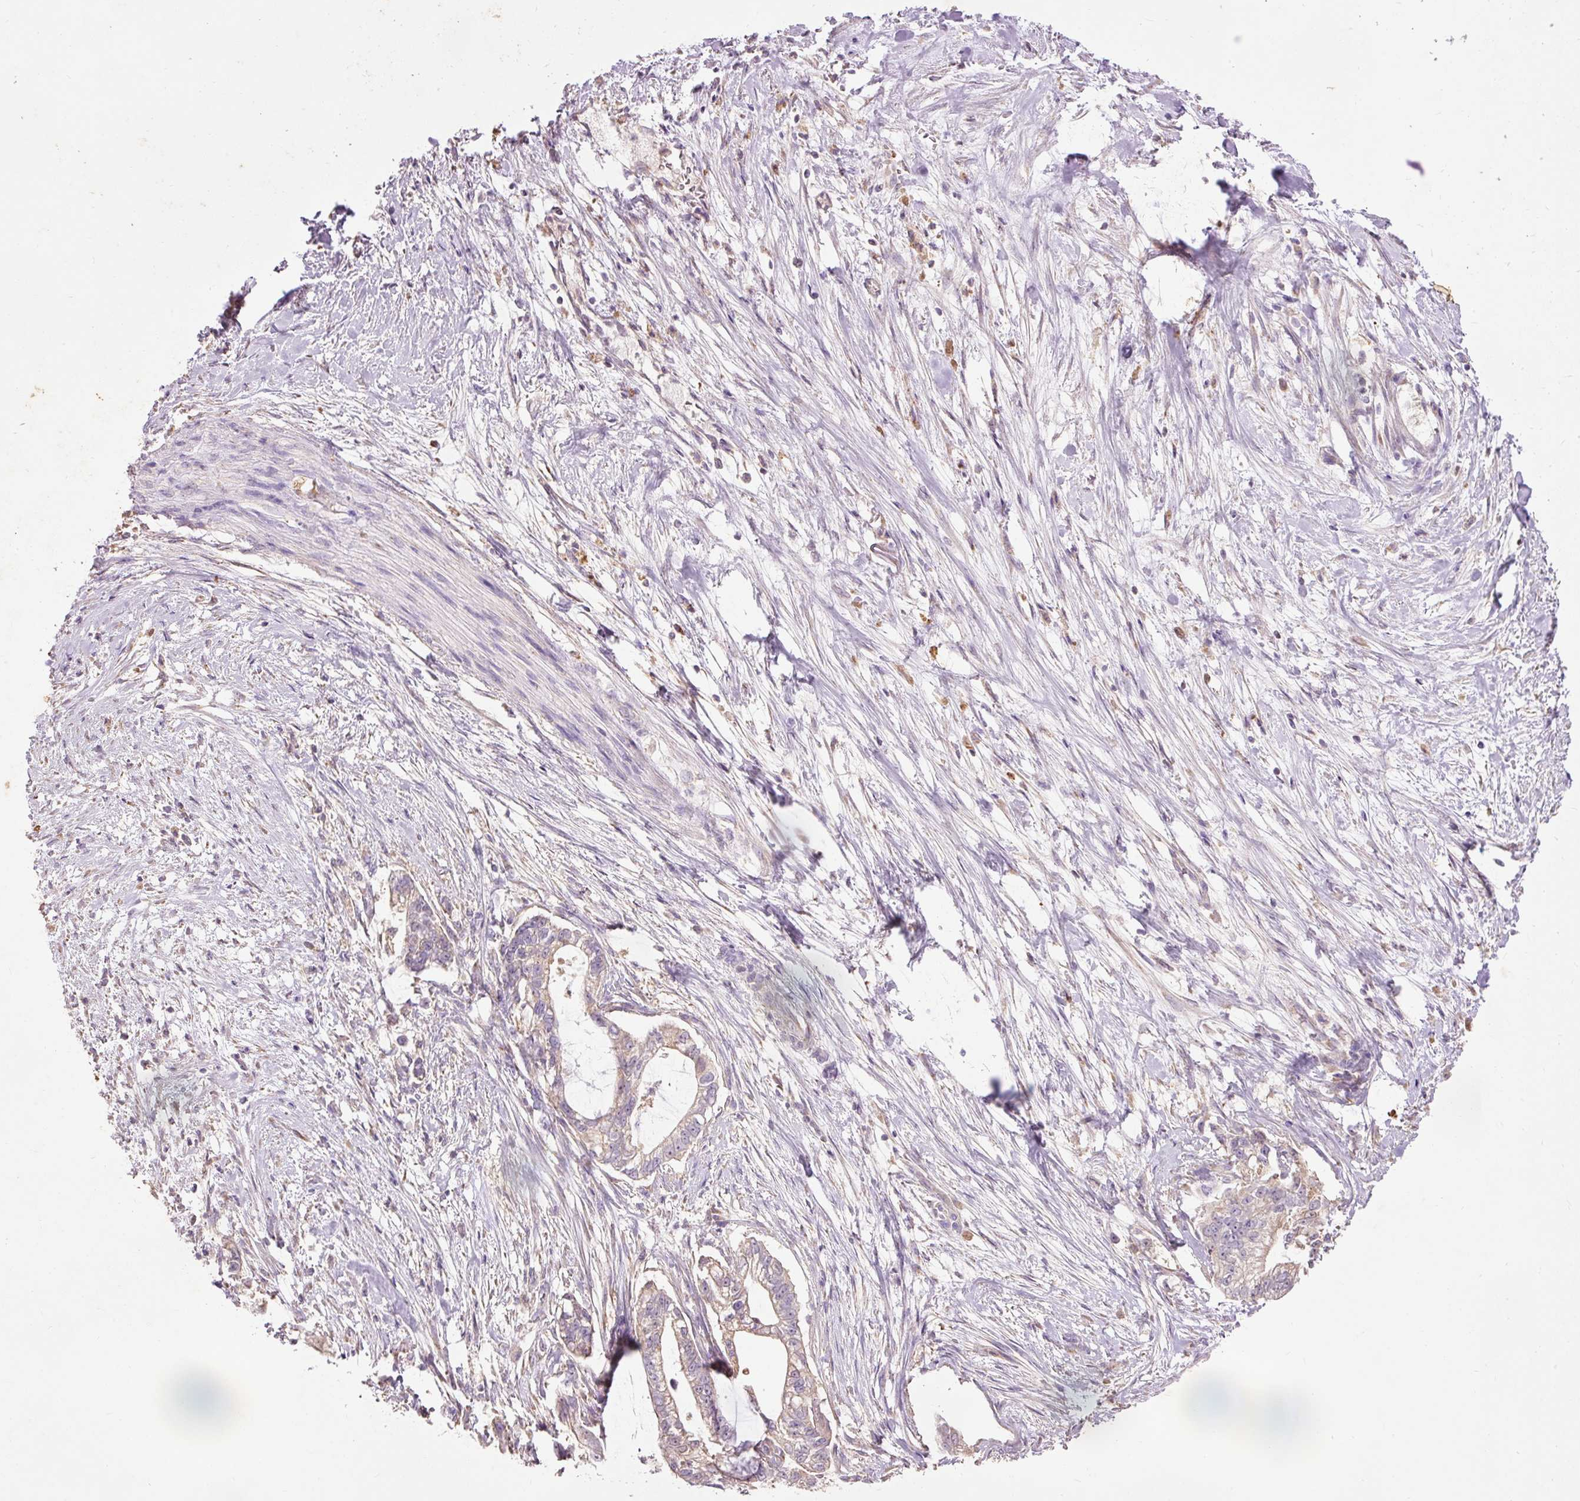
{"staining": {"intensity": "moderate", "quantity": "25%-75%", "location": "cytoplasmic/membranous"}, "tissue": "pancreatic cancer", "cell_type": "Tumor cells", "image_type": "cancer", "snomed": [{"axis": "morphology", "description": "Adenocarcinoma, NOS"}, {"axis": "topography", "description": "Pancreas"}], "caption": "This histopathology image demonstrates immunohistochemistry staining of pancreatic cancer (adenocarcinoma), with medium moderate cytoplasmic/membranous positivity in about 25%-75% of tumor cells.", "gene": "PRDX5", "patient": {"sex": "male", "age": 70}}